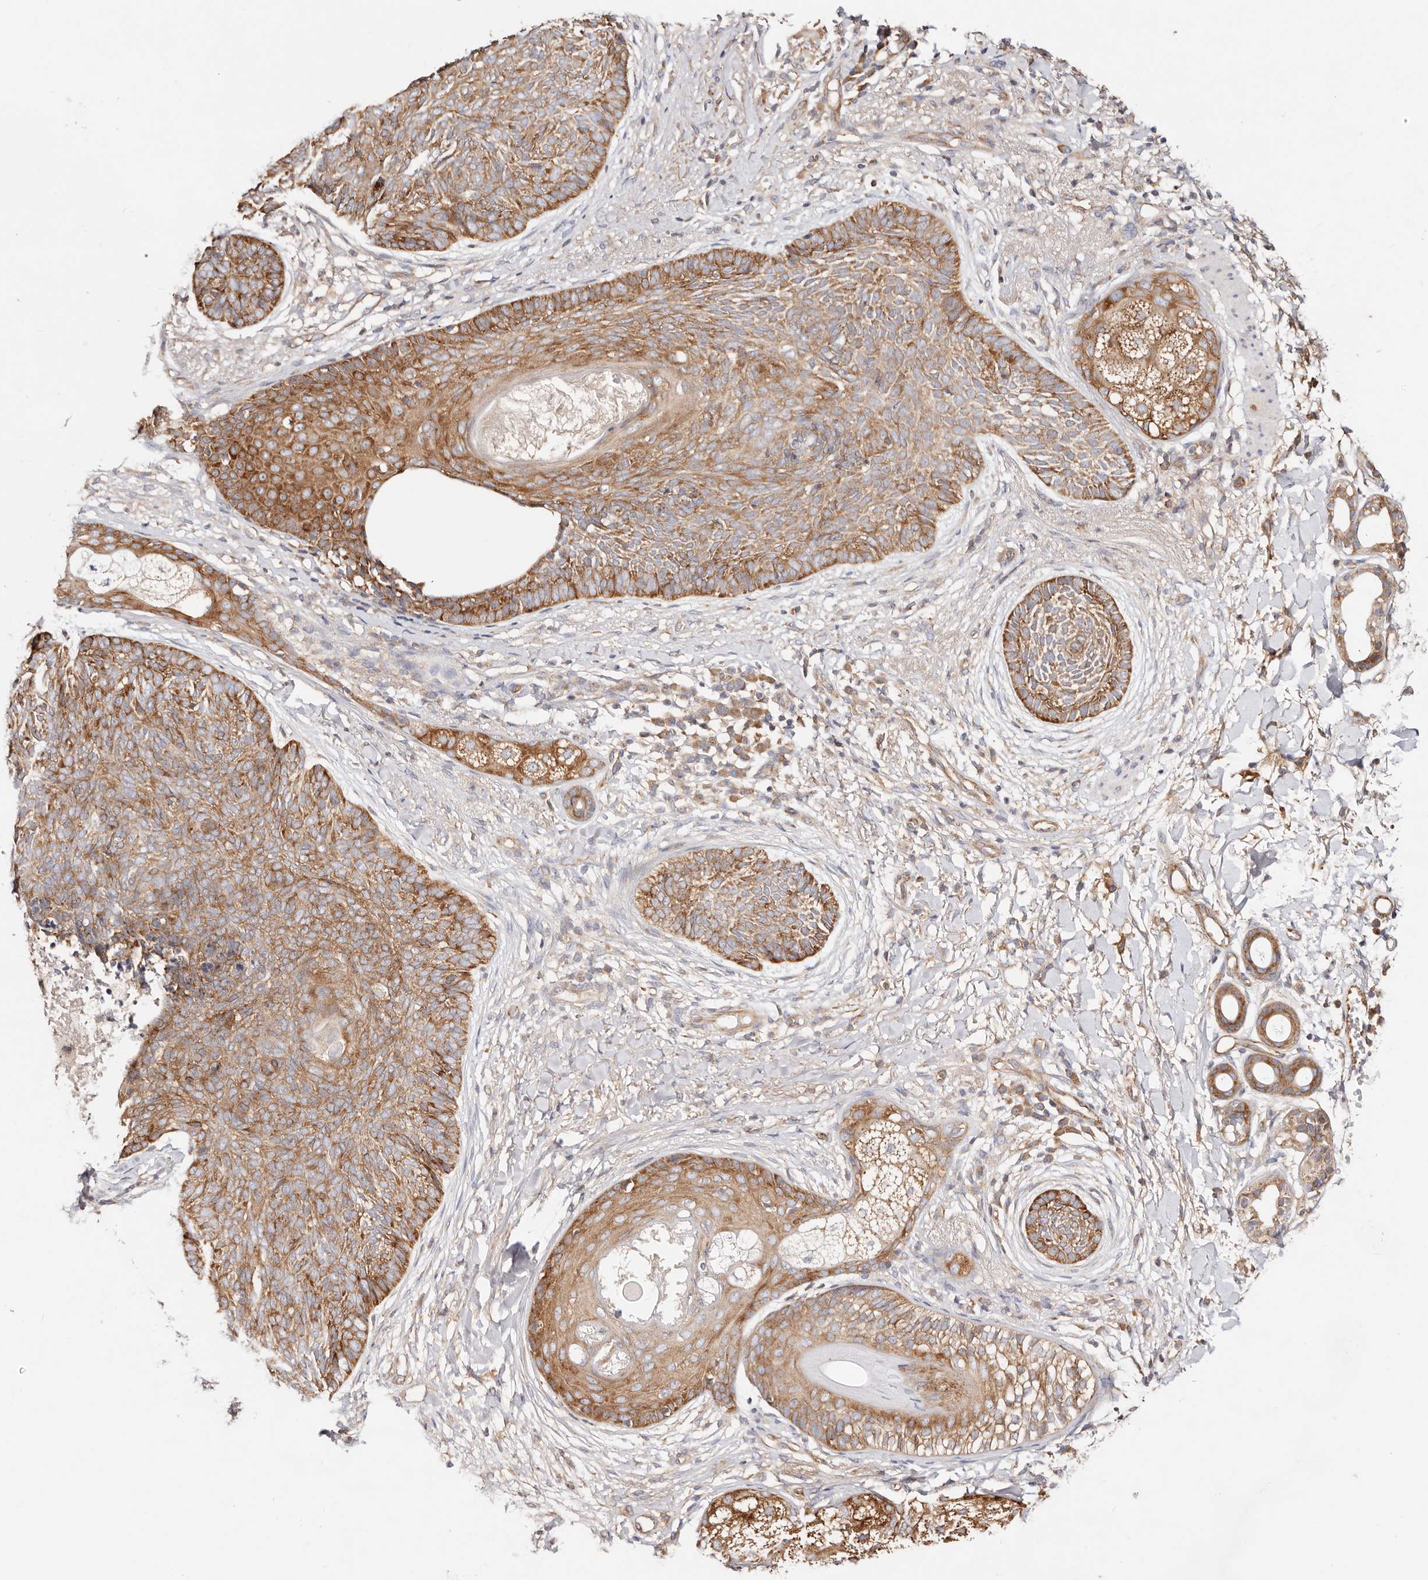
{"staining": {"intensity": "moderate", "quantity": ">75%", "location": "cytoplasmic/membranous"}, "tissue": "skin cancer", "cell_type": "Tumor cells", "image_type": "cancer", "snomed": [{"axis": "morphology", "description": "Basal cell carcinoma"}, {"axis": "topography", "description": "Skin"}], "caption": "Immunohistochemical staining of human skin basal cell carcinoma exhibits medium levels of moderate cytoplasmic/membranous positivity in about >75% of tumor cells.", "gene": "GNA13", "patient": {"sex": "male", "age": 85}}